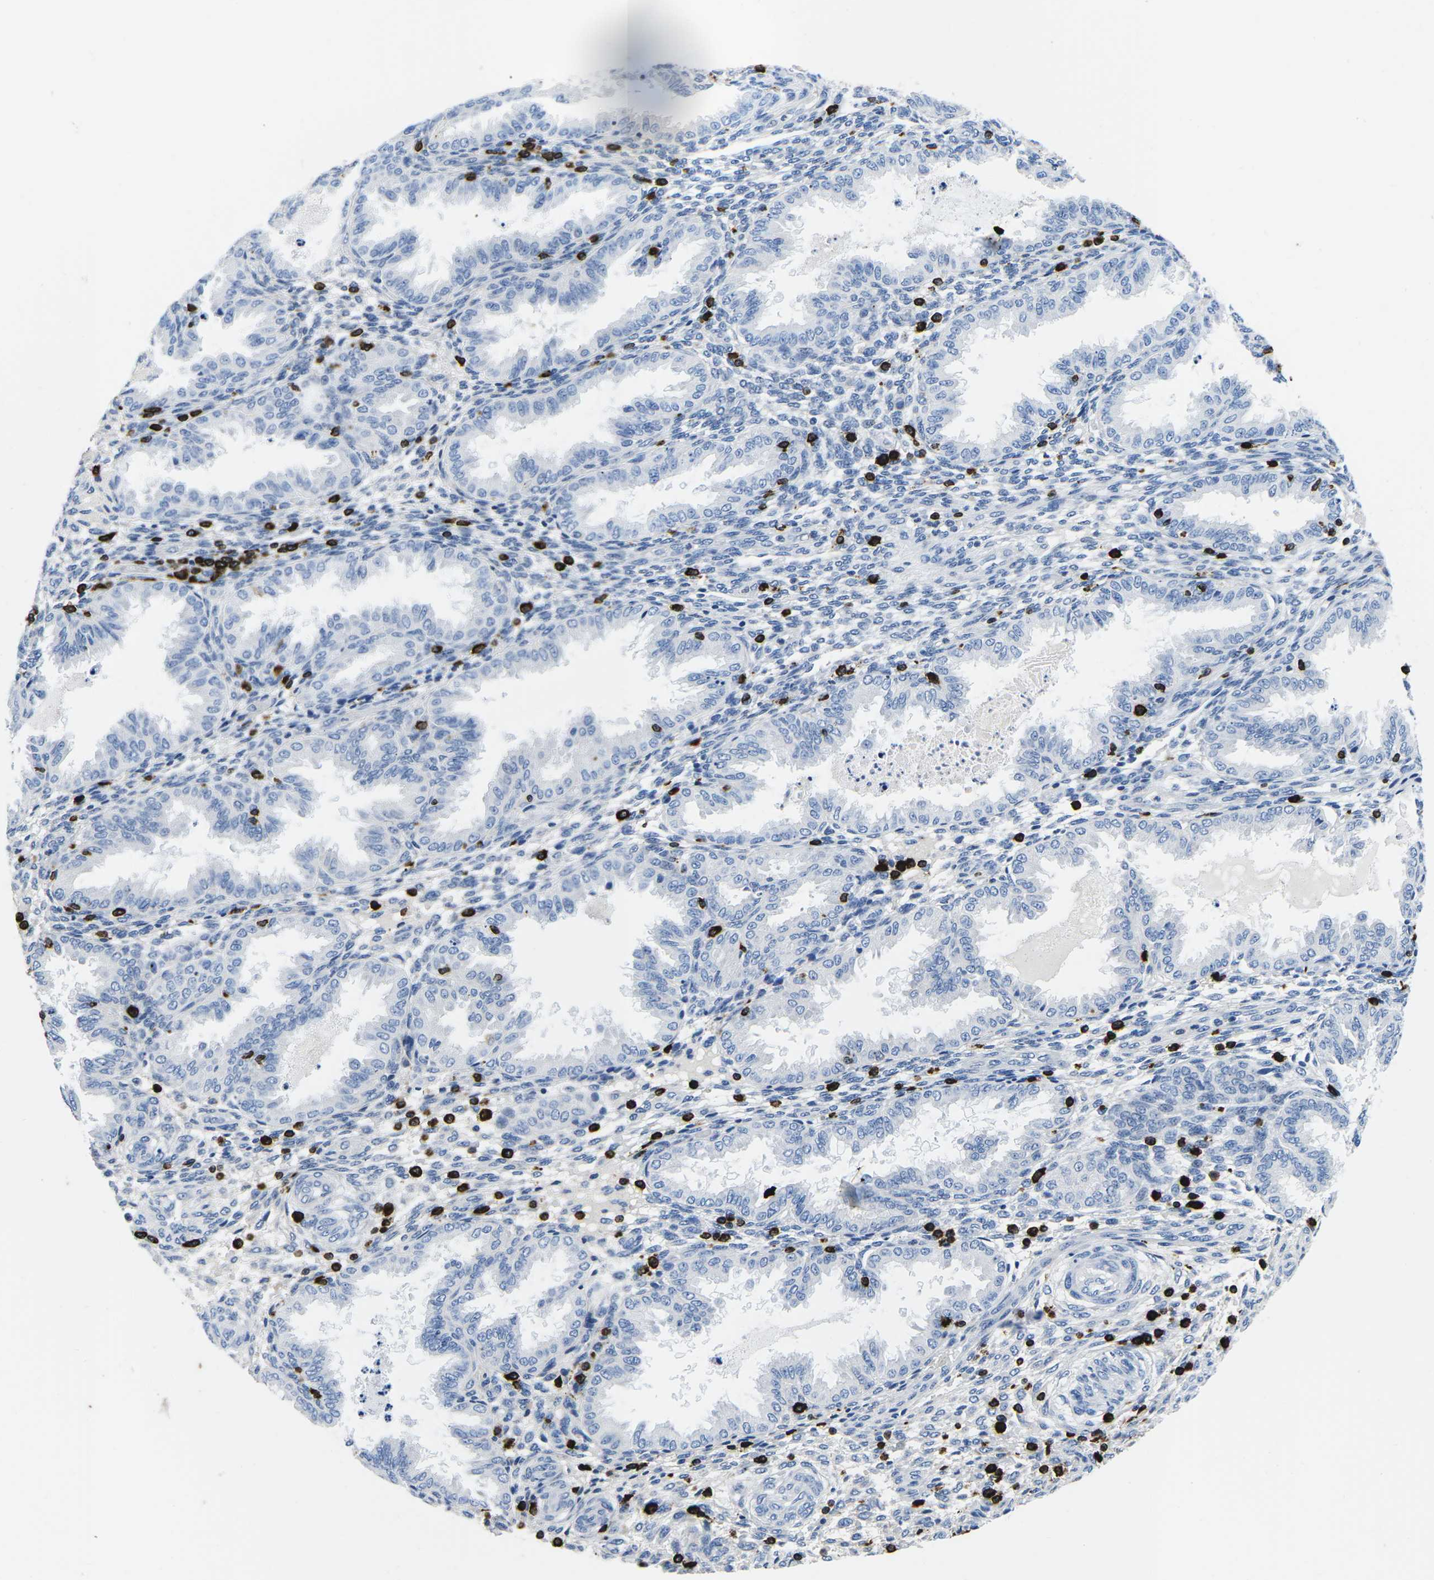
{"staining": {"intensity": "negative", "quantity": "none", "location": "none"}, "tissue": "endometrium", "cell_type": "Cells in endometrial stroma", "image_type": "normal", "snomed": [{"axis": "morphology", "description": "Normal tissue, NOS"}, {"axis": "topography", "description": "Endometrium"}], "caption": "Immunohistochemistry (IHC) of normal human endometrium displays no positivity in cells in endometrial stroma.", "gene": "CTSW", "patient": {"sex": "female", "age": 33}}